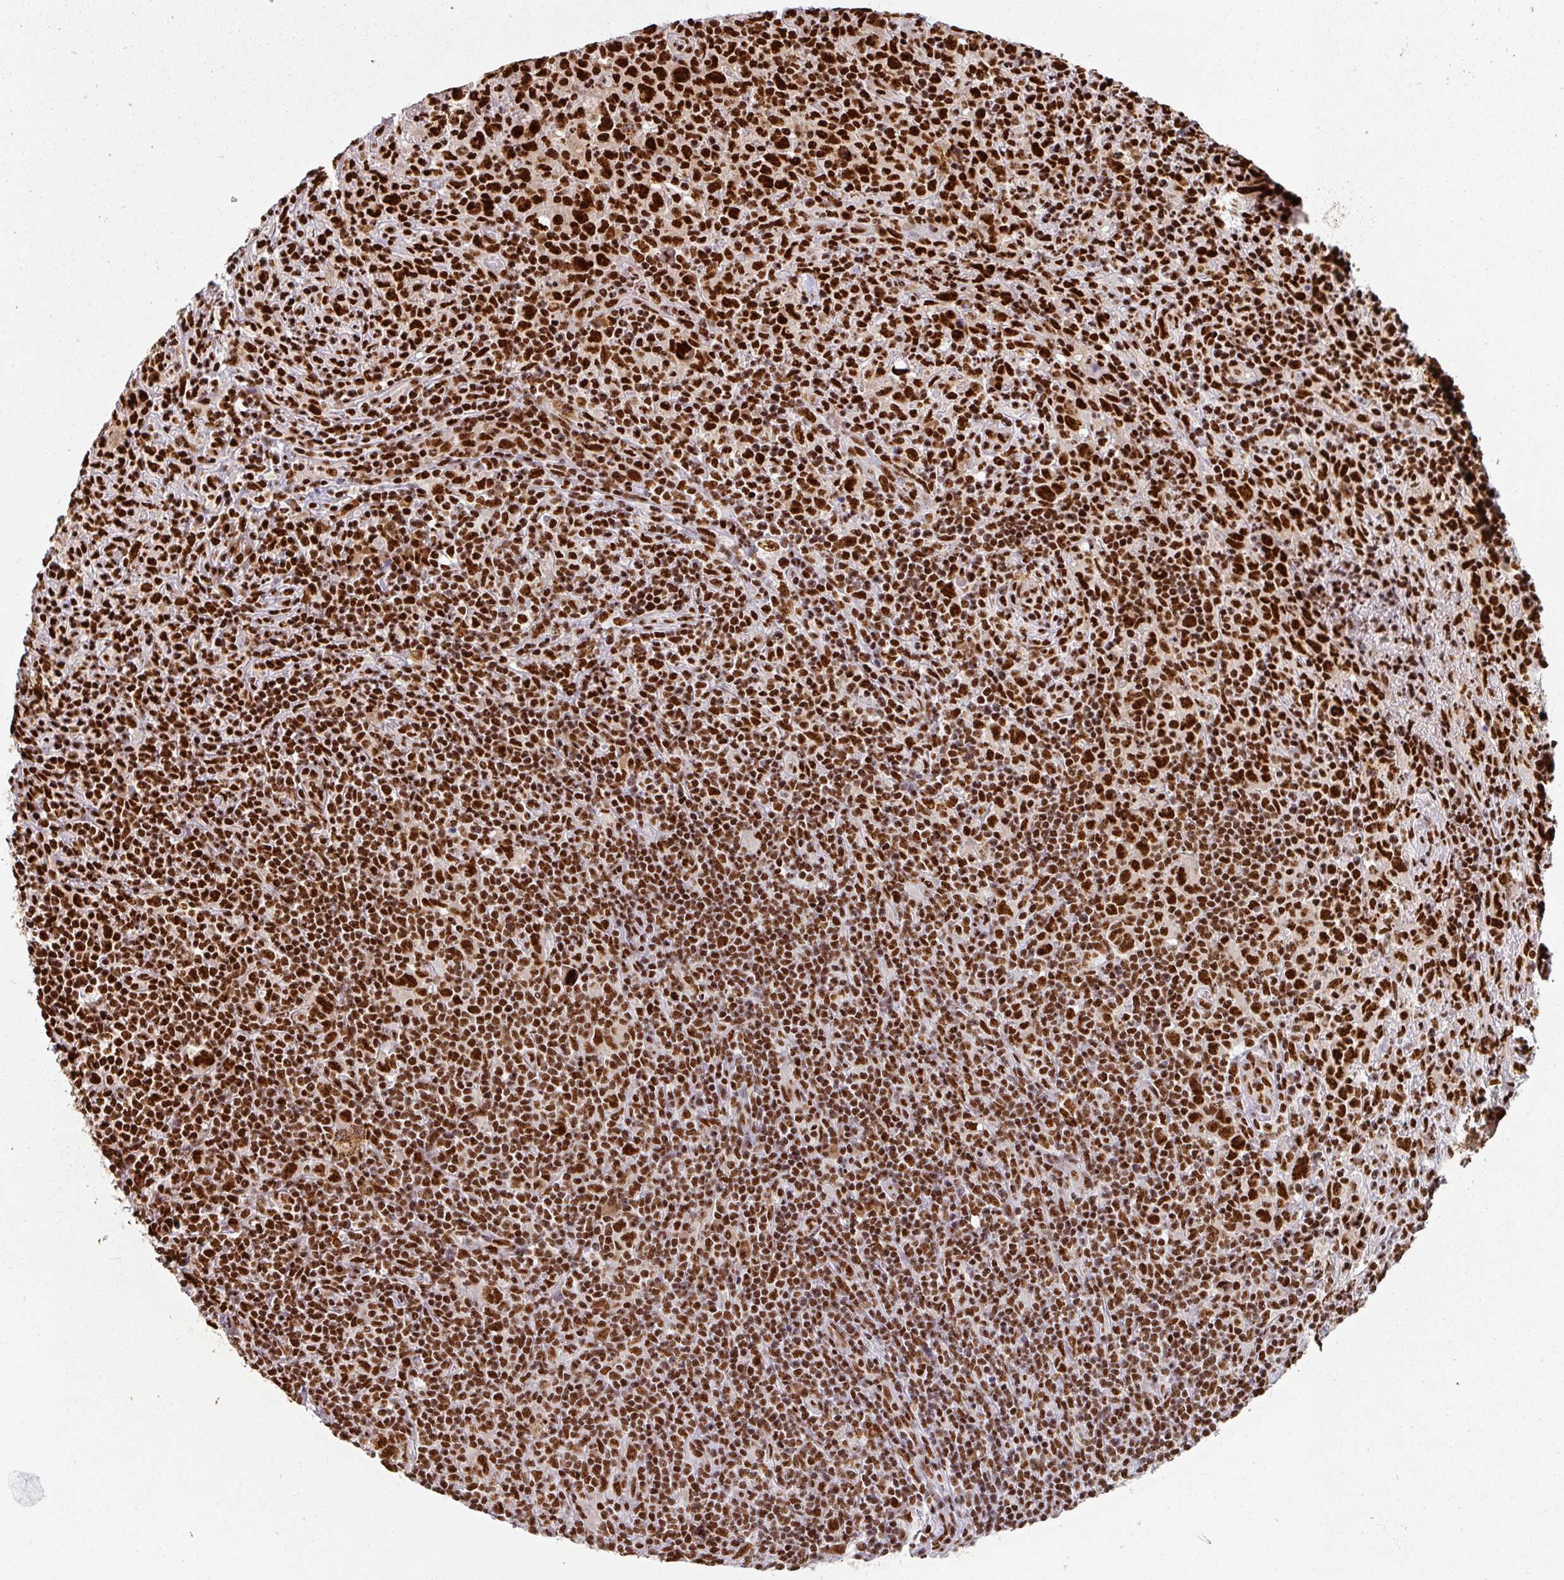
{"staining": {"intensity": "strong", "quantity": ">75%", "location": "nuclear"}, "tissue": "lymphoma", "cell_type": "Tumor cells", "image_type": "cancer", "snomed": [{"axis": "morphology", "description": "Hodgkin's disease, NOS"}, {"axis": "topography", "description": "Lymph node"}], "caption": "IHC of lymphoma displays high levels of strong nuclear positivity in about >75% of tumor cells.", "gene": "SIK3", "patient": {"sex": "female", "age": 18}}